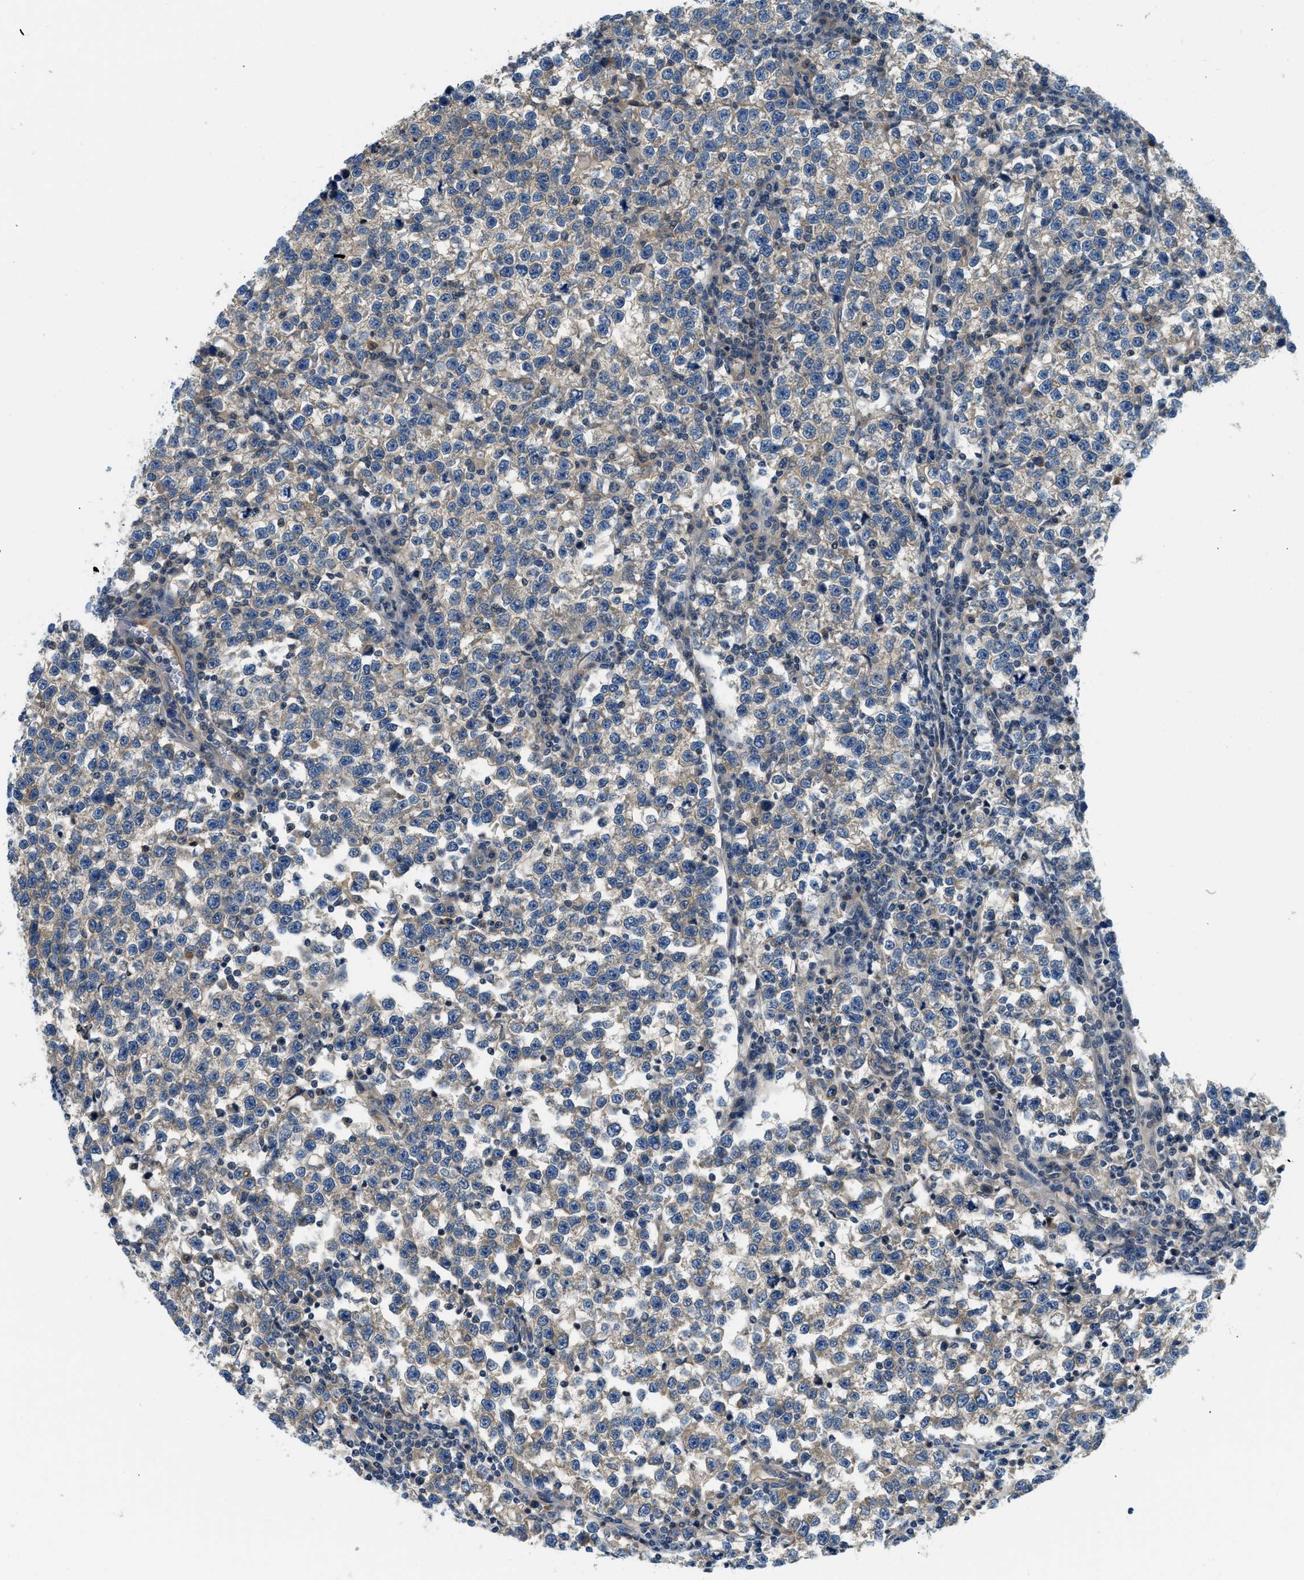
{"staining": {"intensity": "weak", "quantity": "25%-75%", "location": "cytoplasmic/membranous"}, "tissue": "testis cancer", "cell_type": "Tumor cells", "image_type": "cancer", "snomed": [{"axis": "morphology", "description": "Normal tissue, NOS"}, {"axis": "morphology", "description": "Seminoma, NOS"}, {"axis": "topography", "description": "Testis"}], "caption": "High-power microscopy captured an immunohistochemistry micrograph of testis cancer, revealing weak cytoplasmic/membranous staining in about 25%-75% of tumor cells. (DAB IHC with brightfield microscopy, high magnification).", "gene": "KCNK1", "patient": {"sex": "male", "age": 43}}